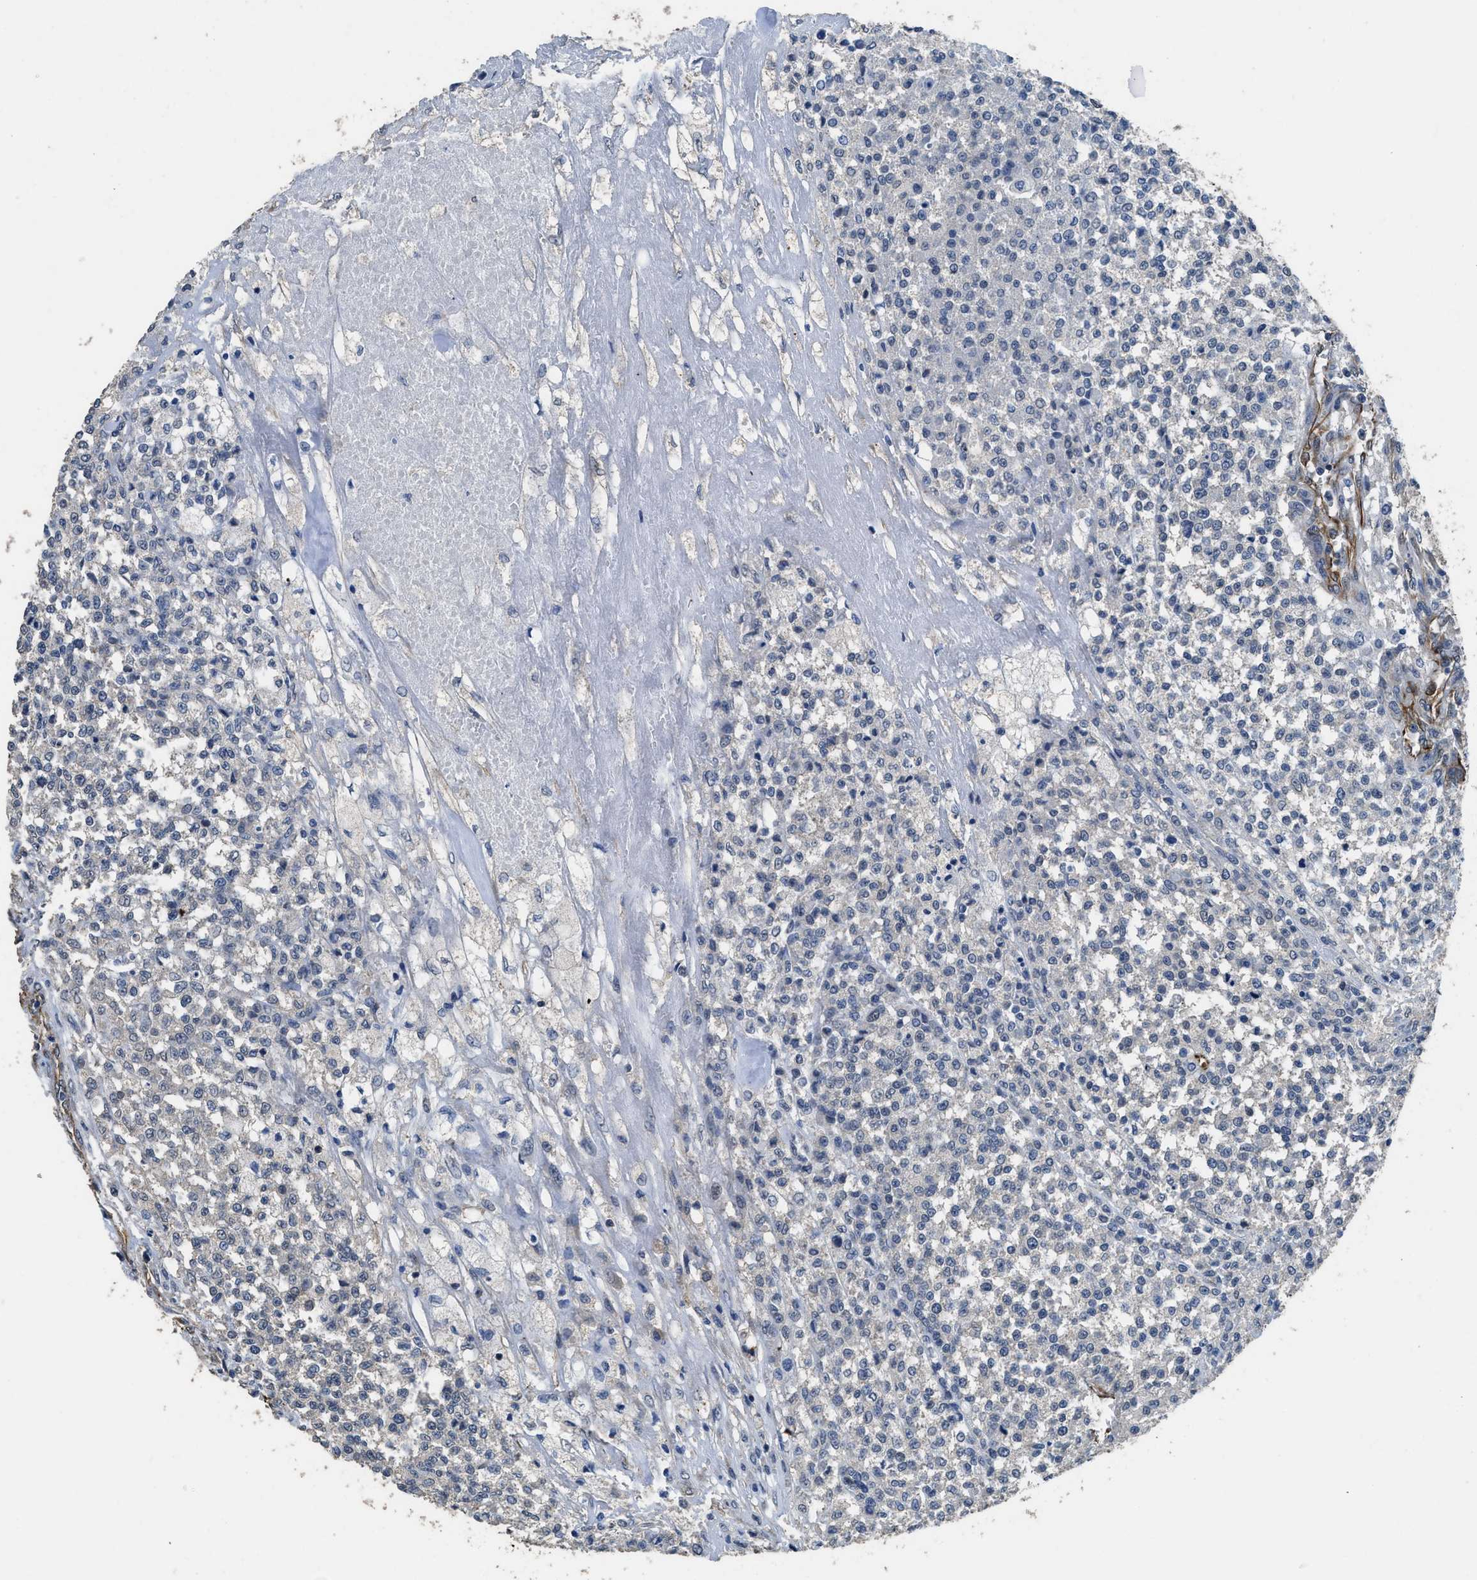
{"staining": {"intensity": "negative", "quantity": "none", "location": "none"}, "tissue": "testis cancer", "cell_type": "Tumor cells", "image_type": "cancer", "snomed": [{"axis": "morphology", "description": "Seminoma, NOS"}, {"axis": "topography", "description": "Testis"}], "caption": "A high-resolution micrograph shows immunohistochemistry (IHC) staining of testis cancer (seminoma), which shows no significant positivity in tumor cells.", "gene": "SYNM", "patient": {"sex": "male", "age": 59}}